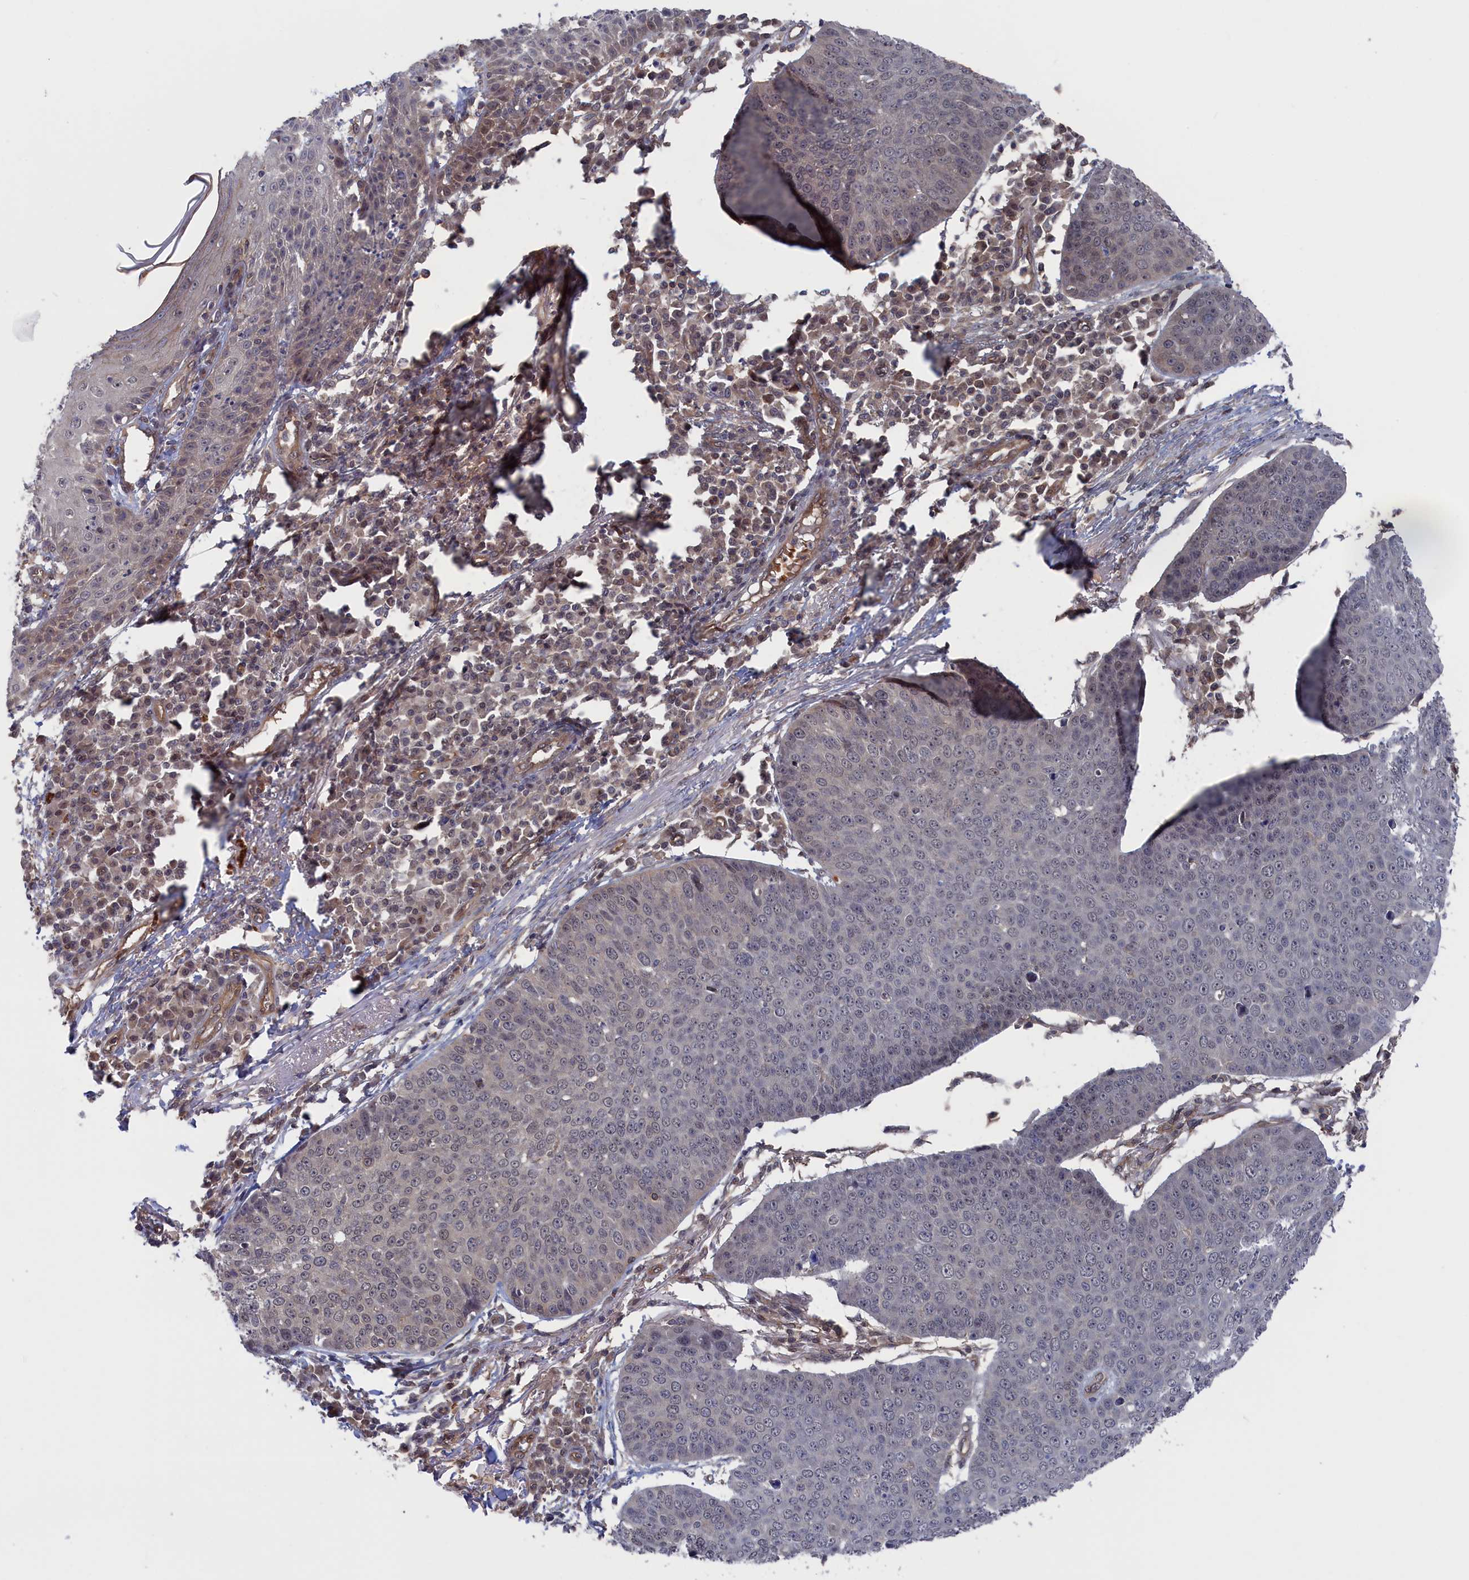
{"staining": {"intensity": "negative", "quantity": "none", "location": "none"}, "tissue": "skin cancer", "cell_type": "Tumor cells", "image_type": "cancer", "snomed": [{"axis": "morphology", "description": "Squamous cell carcinoma, NOS"}, {"axis": "topography", "description": "Skin"}], "caption": "DAB immunohistochemical staining of human skin squamous cell carcinoma shows no significant positivity in tumor cells.", "gene": "NUTF2", "patient": {"sex": "male", "age": 71}}